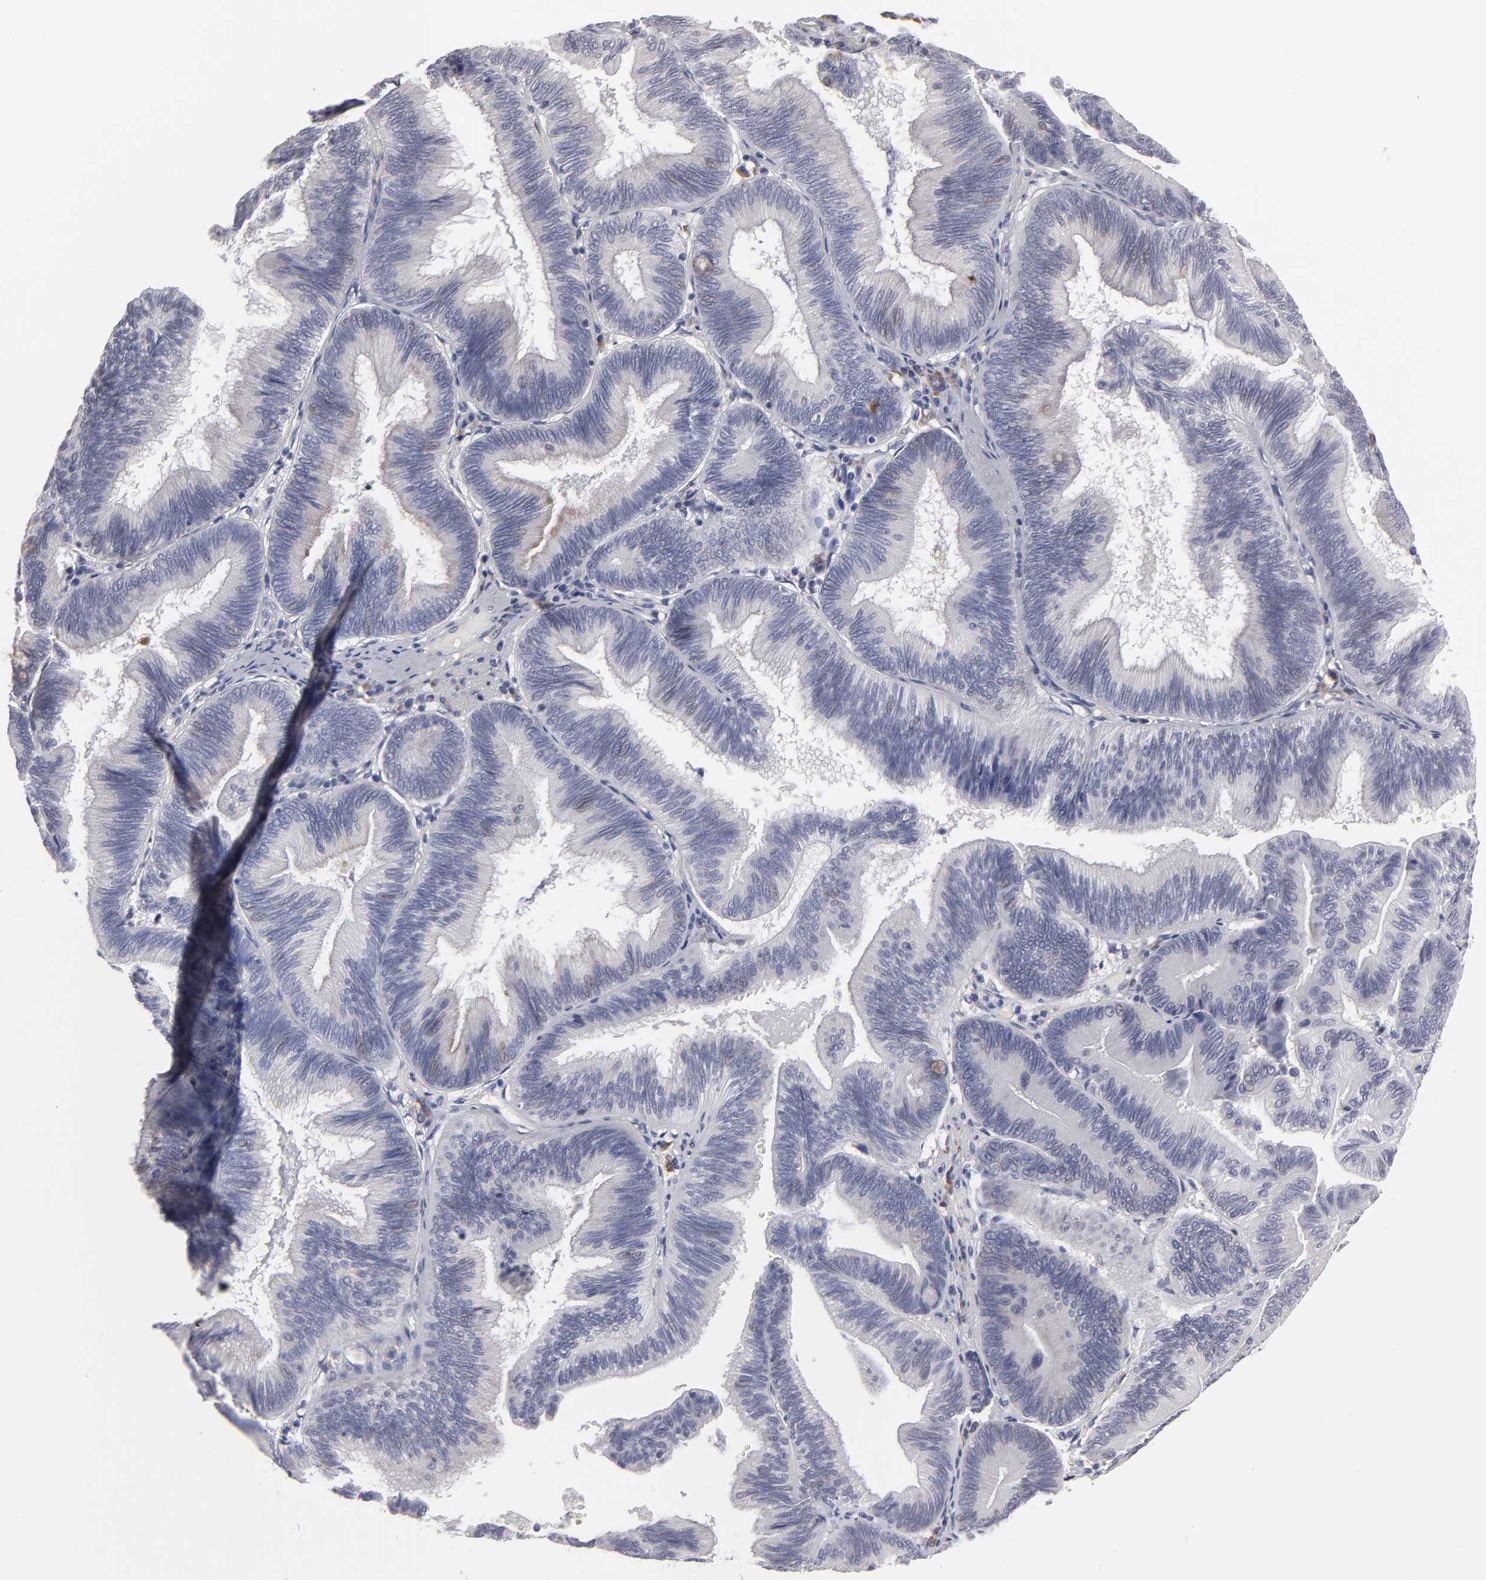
{"staining": {"intensity": "weak", "quantity": "<25%", "location": "cytoplasmic/membranous,nuclear"}, "tissue": "pancreatic cancer", "cell_type": "Tumor cells", "image_type": "cancer", "snomed": [{"axis": "morphology", "description": "Adenocarcinoma, NOS"}, {"axis": "topography", "description": "Pancreas"}], "caption": "Tumor cells show no significant protein staining in pancreatic cancer.", "gene": "CCDC80", "patient": {"sex": "male", "age": 82}}